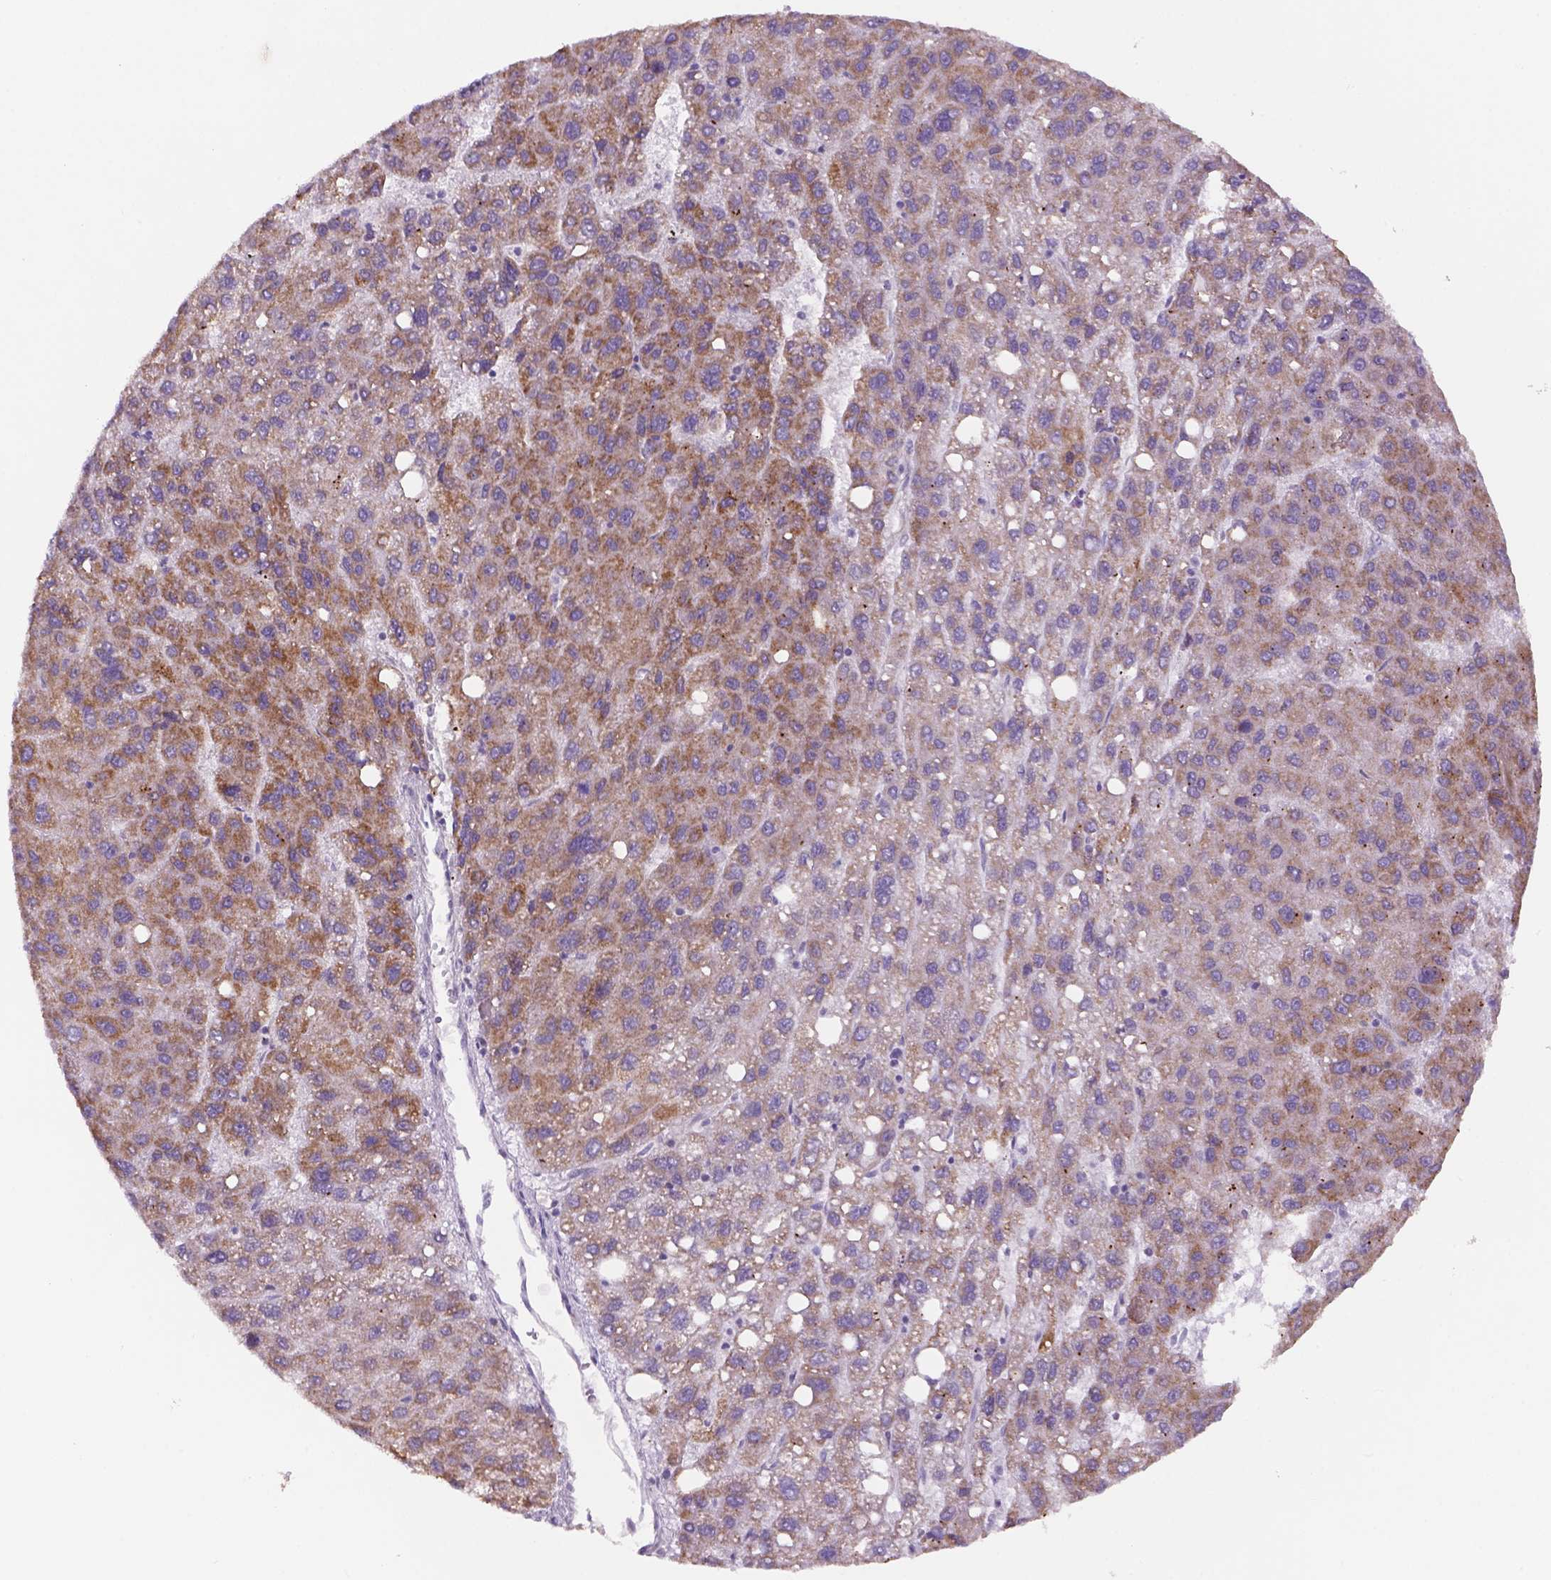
{"staining": {"intensity": "weak", "quantity": ">75%", "location": "cytoplasmic/membranous"}, "tissue": "liver cancer", "cell_type": "Tumor cells", "image_type": "cancer", "snomed": [{"axis": "morphology", "description": "Carcinoma, Hepatocellular, NOS"}, {"axis": "topography", "description": "Liver"}], "caption": "Brown immunohistochemical staining in liver hepatocellular carcinoma demonstrates weak cytoplasmic/membranous expression in approximately >75% of tumor cells.", "gene": "ADGRV1", "patient": {"sex": "female", "age": 82}}